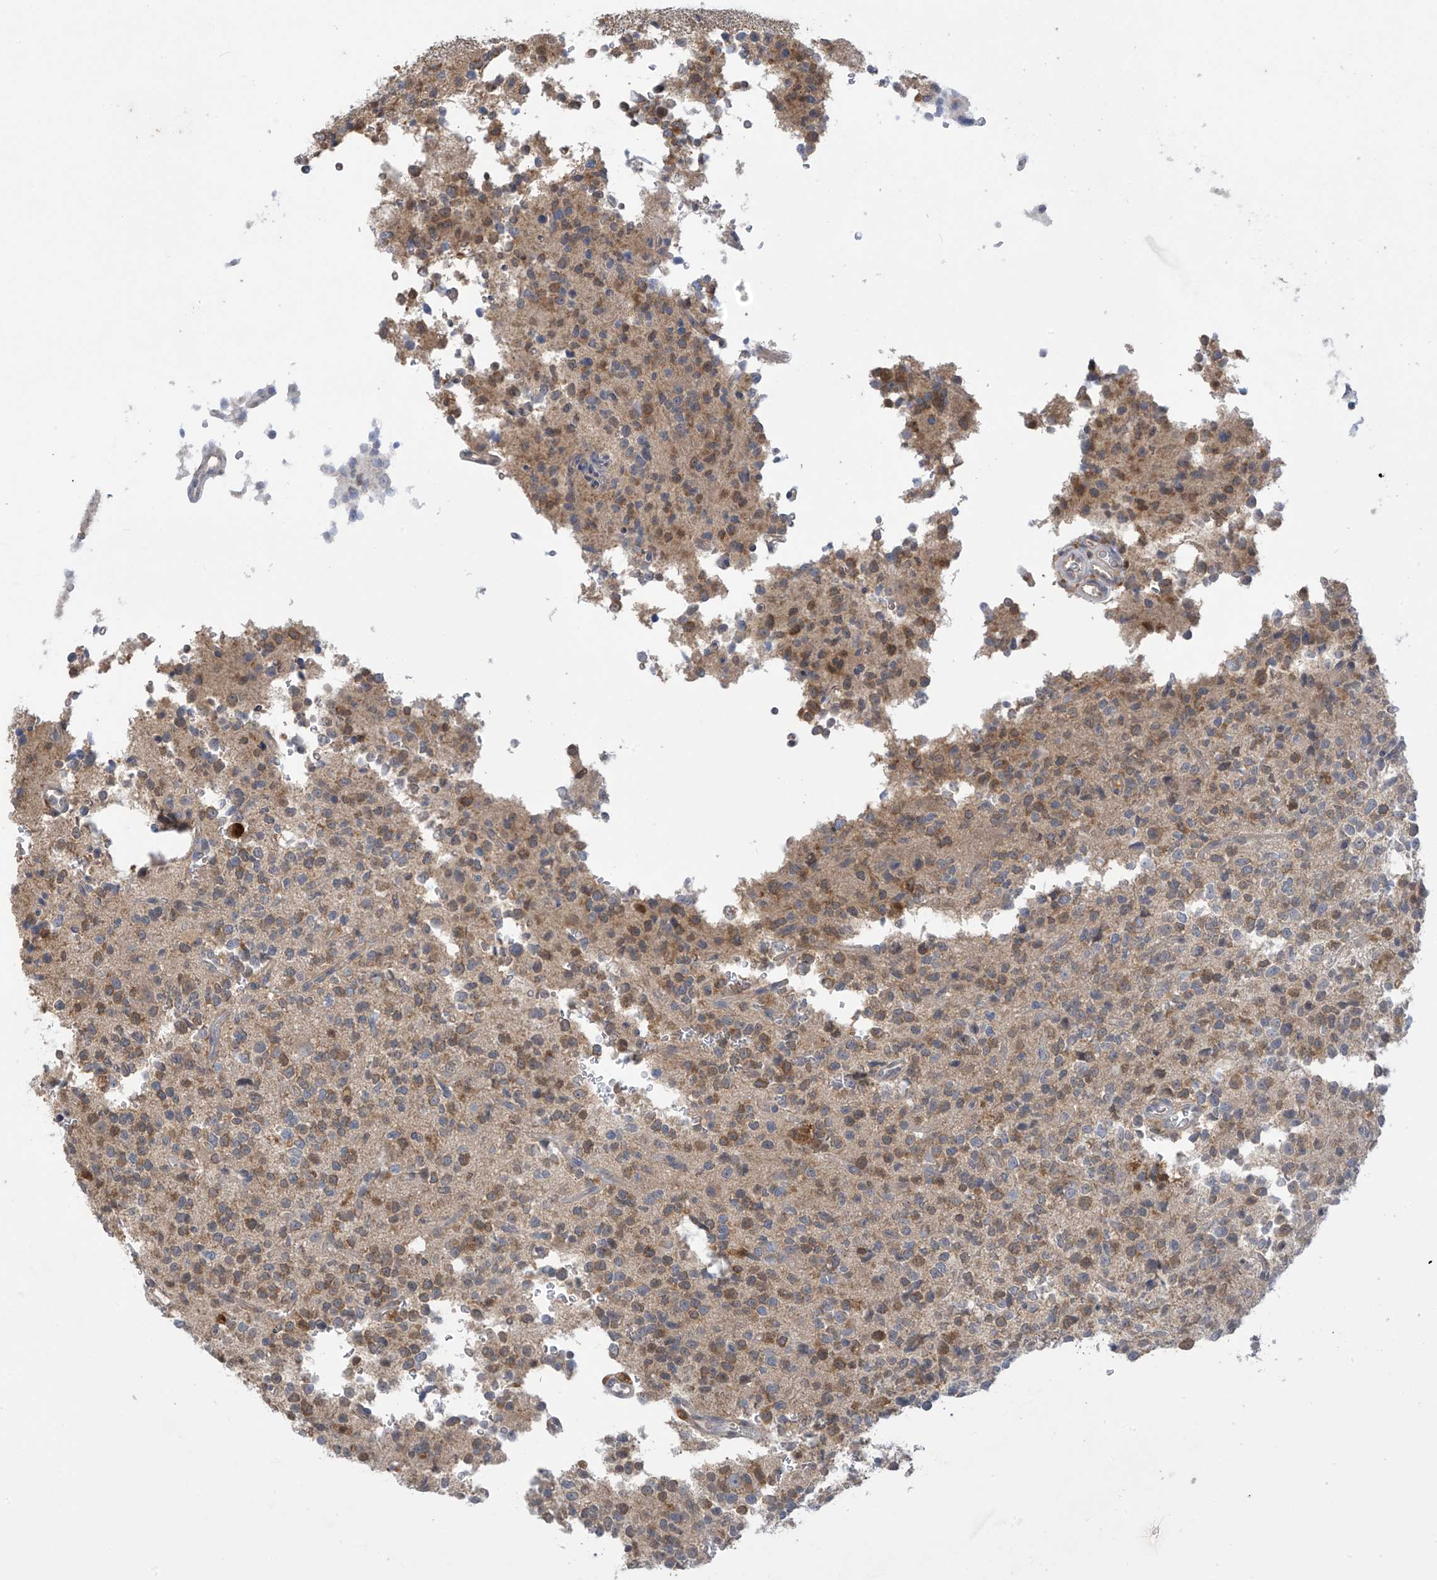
{"staining": {"intensity": "moderate", "quantity": ">75%", "location": "cytoplasmic/membranous"}, "tissue": "glioma", "cell_type": "Tumor cells", "image_type": "cancer", "snomed": [{"axis": "morphology", "description": "Glioma, malignant, High grade"}, {"axis": "topography", "description": "Brain"}], "caption": "This image exhibits IHC staining of malignant glioma (high-grade), with medium moderate cytoplasmic/membranous expression in approximately >75% of tumor cells.", "gene": "IDH1", "patient": {"sex": "female", "age": 62}}